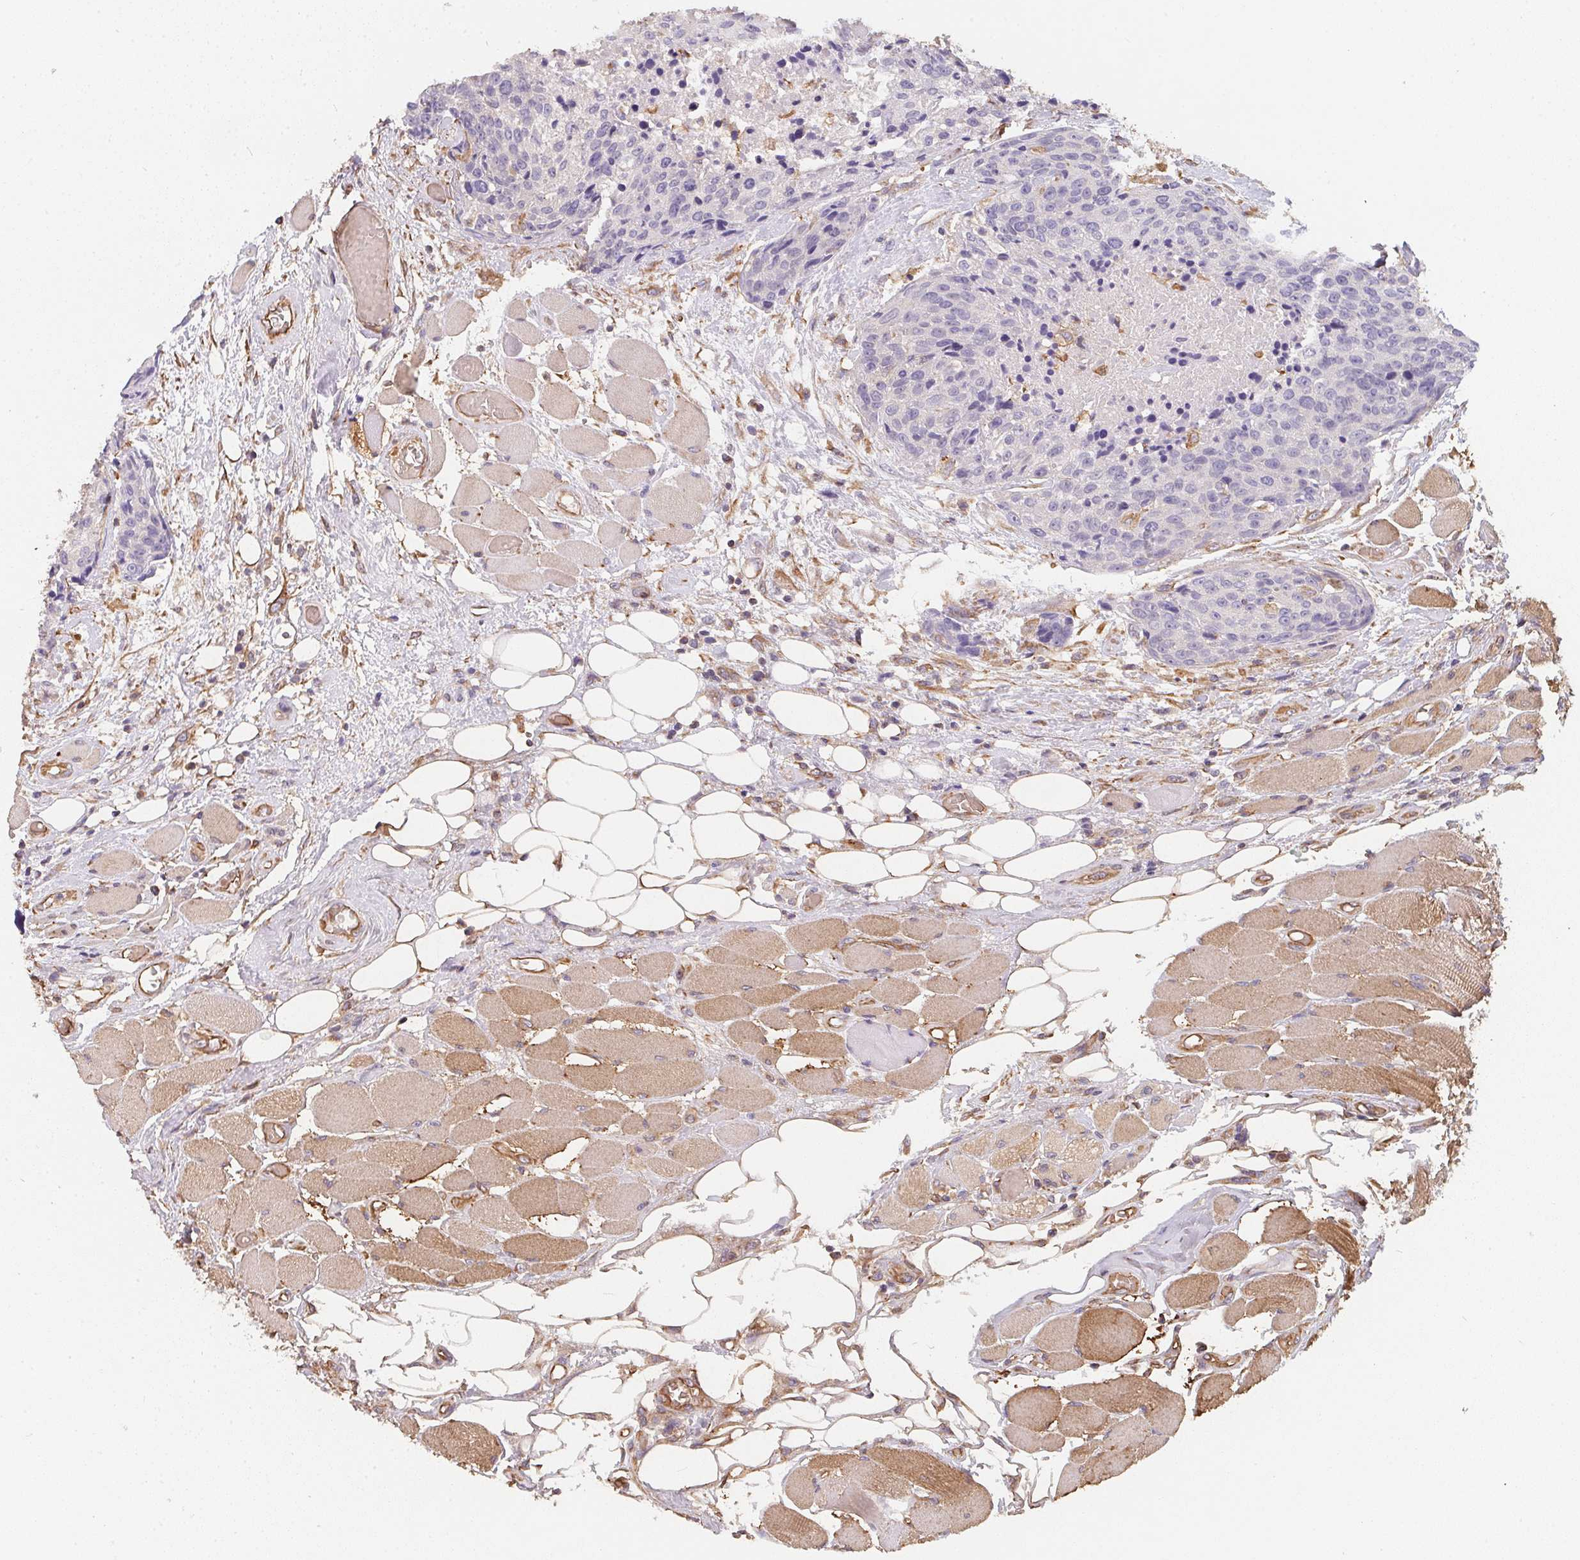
{"staining": {"intensity": "negative", "quantity": "none", "location": "none"}, "tissue": "head and neck cancer", "cell_type": "Tumor cells", "image_type": "cancer", "snomed": [{"axis": "morphology", "description": "Squamous cell carcinoma, NOS"}, {"axis": "topography", "description": "Oral tissue"}, {"axis": "topography", "description": "Head-Neck"}], "caption": "Immunohistochemistry (IHC) of human squamous cell carcinoma (head and neck) exhibits no positivity in tumor cells.", "gene": "TBKBP1", "patient": {"sex": "male", "age": 64}}